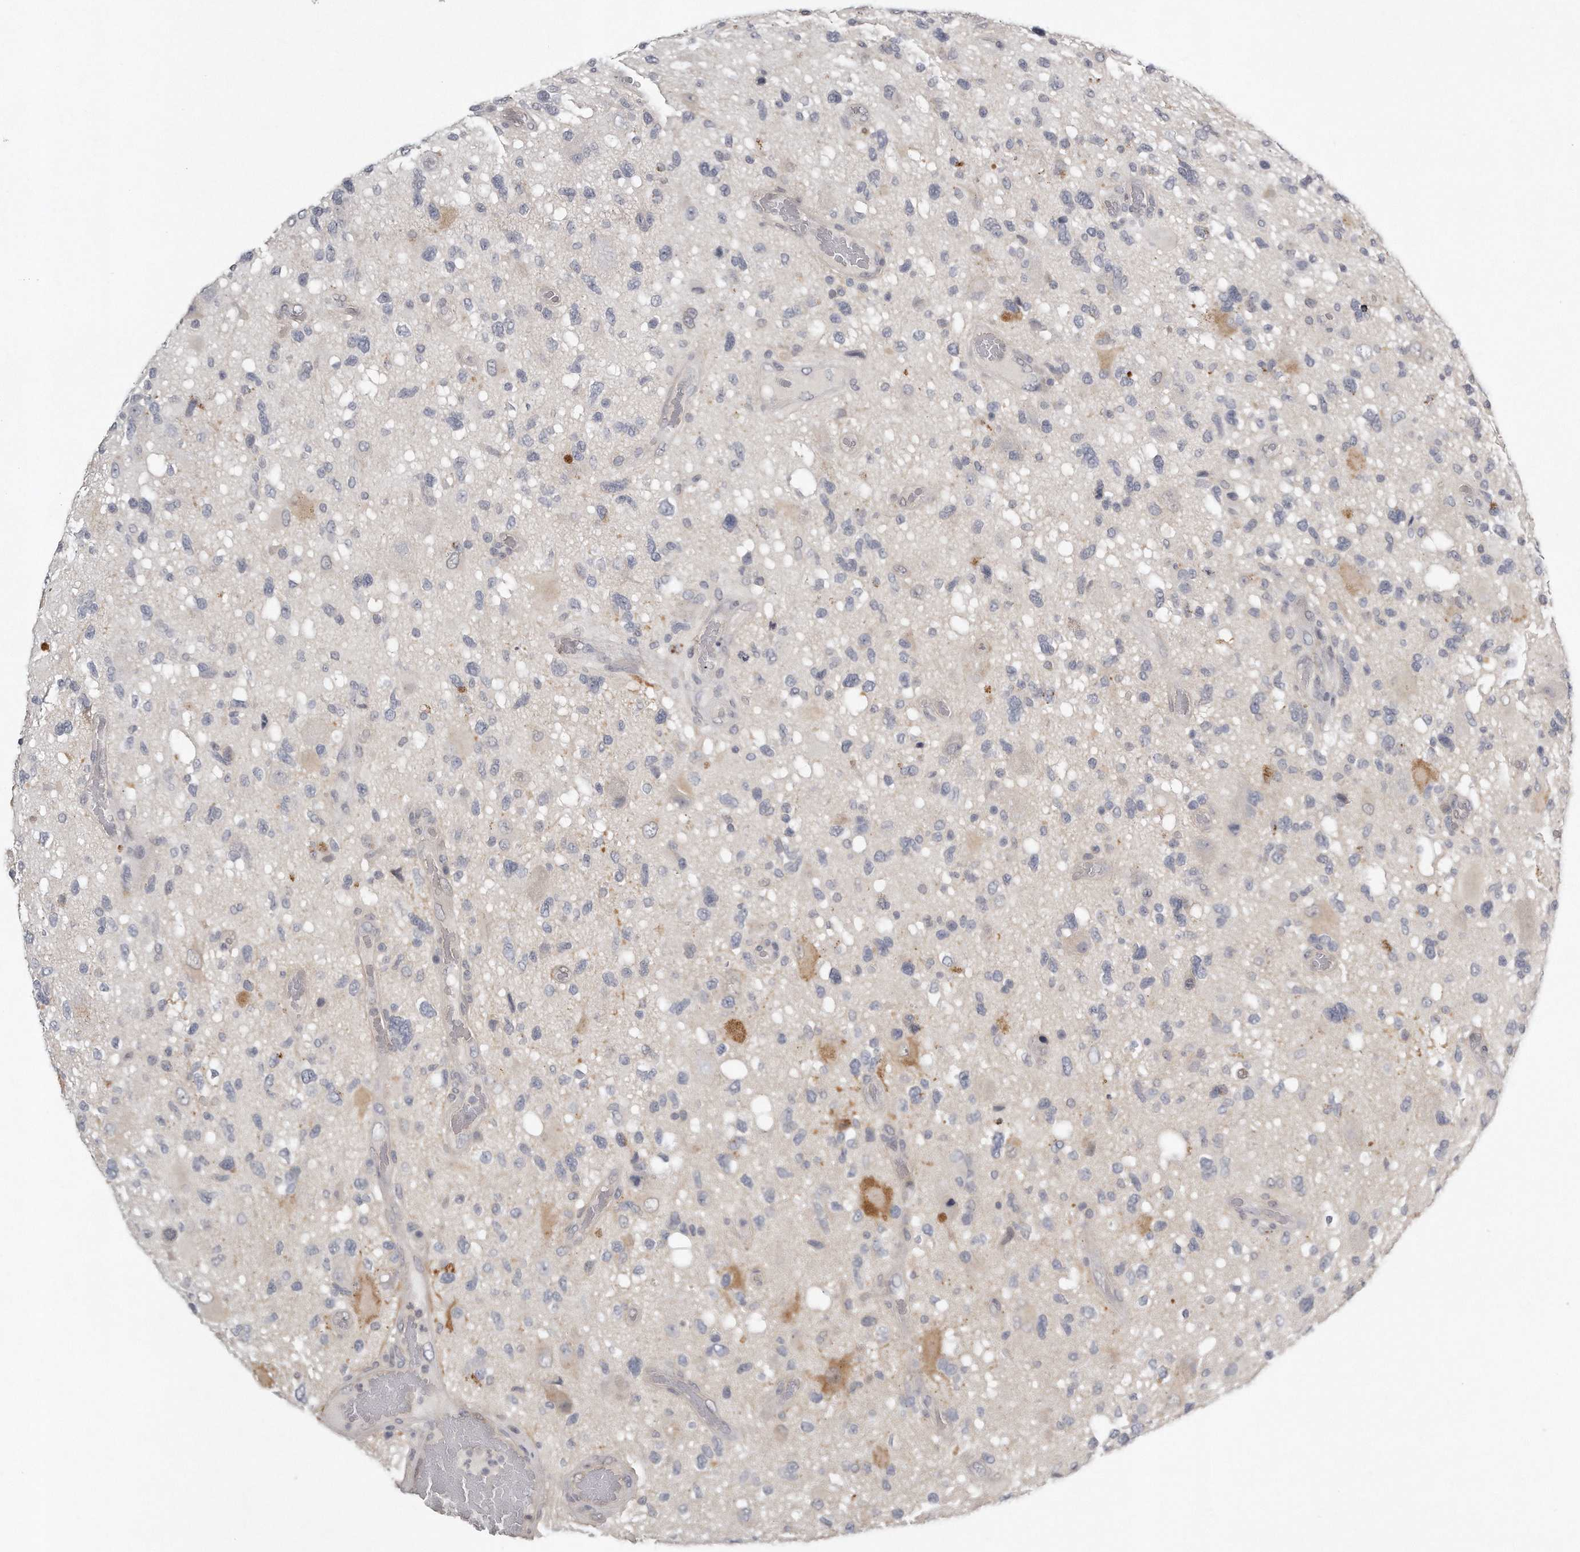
{"staining": {"intensity": "negative", "quantity": "none", "location": "none"}, "tissue": "glioma", "cell_type": "Tumor cells", "image_type": "cancer", "snomed": [{"axis": "morphology", "description": "Glioma, malignant, High grade"}, {"axis": "topography", "description": "Brain"}], "caption": "Immunohistochemical staining of human malignant glioma (high-grade) reveals no significant expression in tumor cells.", "gene": "GGCT", "patient": {"sex": "male", "age": 33}}